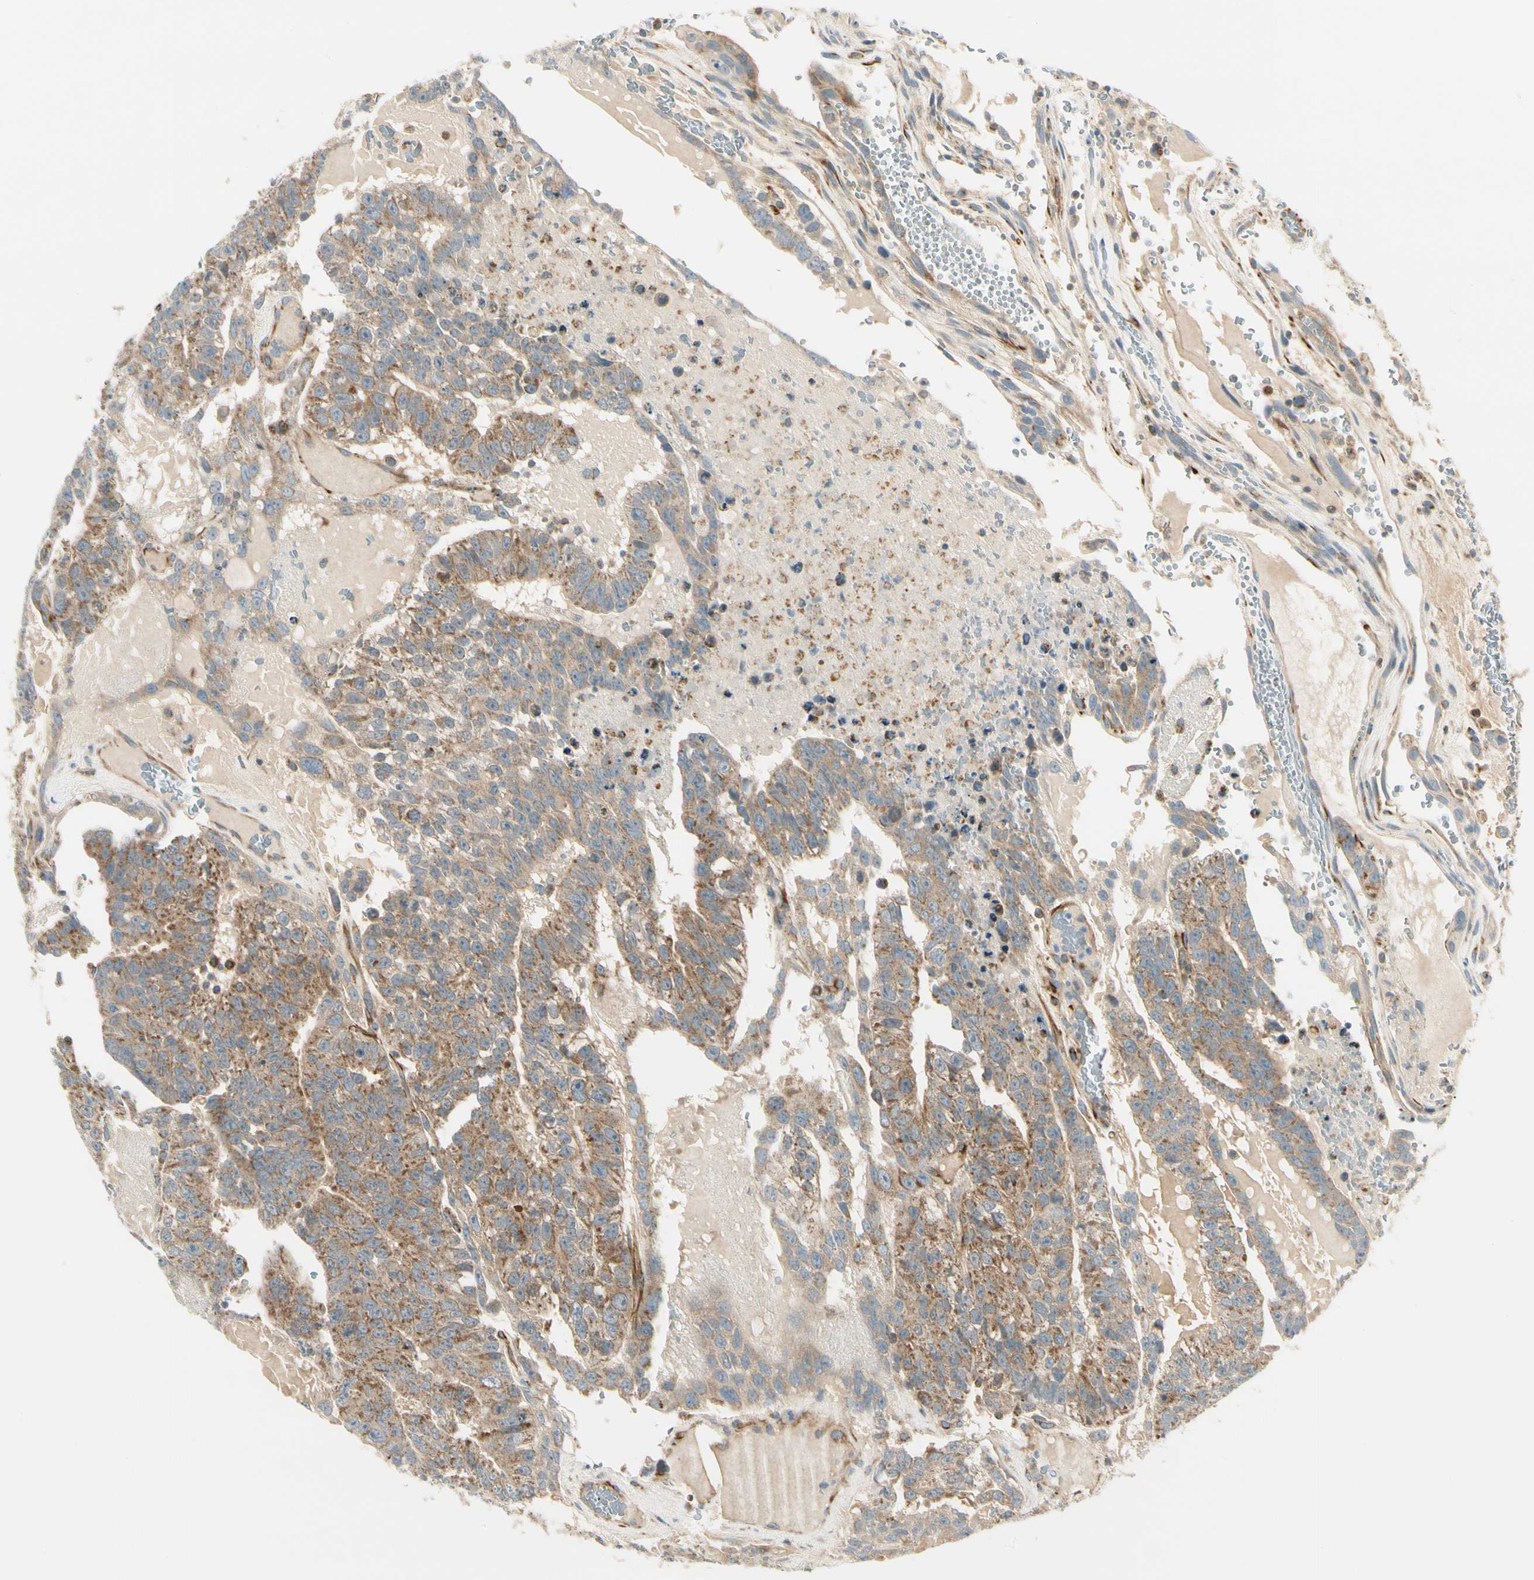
{"staining": {"intensity": "moderate", "quantity": ">75%", "location": "cytoplasmic/membranous"}, "tissue": "testis cancer", "cell_type": "Tumor cells", "image_type": "cancer", "snomed": [{"axis": "morphology", "description": "Seminoma, NOS"}, {"axis": "morphology", "description": "Carcinoma, Embryonal, NOS"}, {"axis": "topography", "description": "Testis"}], "caption": "Protein staining of embryonal carcinoma (testis) tissue displays moderate cytoplasmic/membranous staining in about >75% of tumor cells.", "gene": "TBC1D10A", "patient": {"sex": "male", "age": 52}}